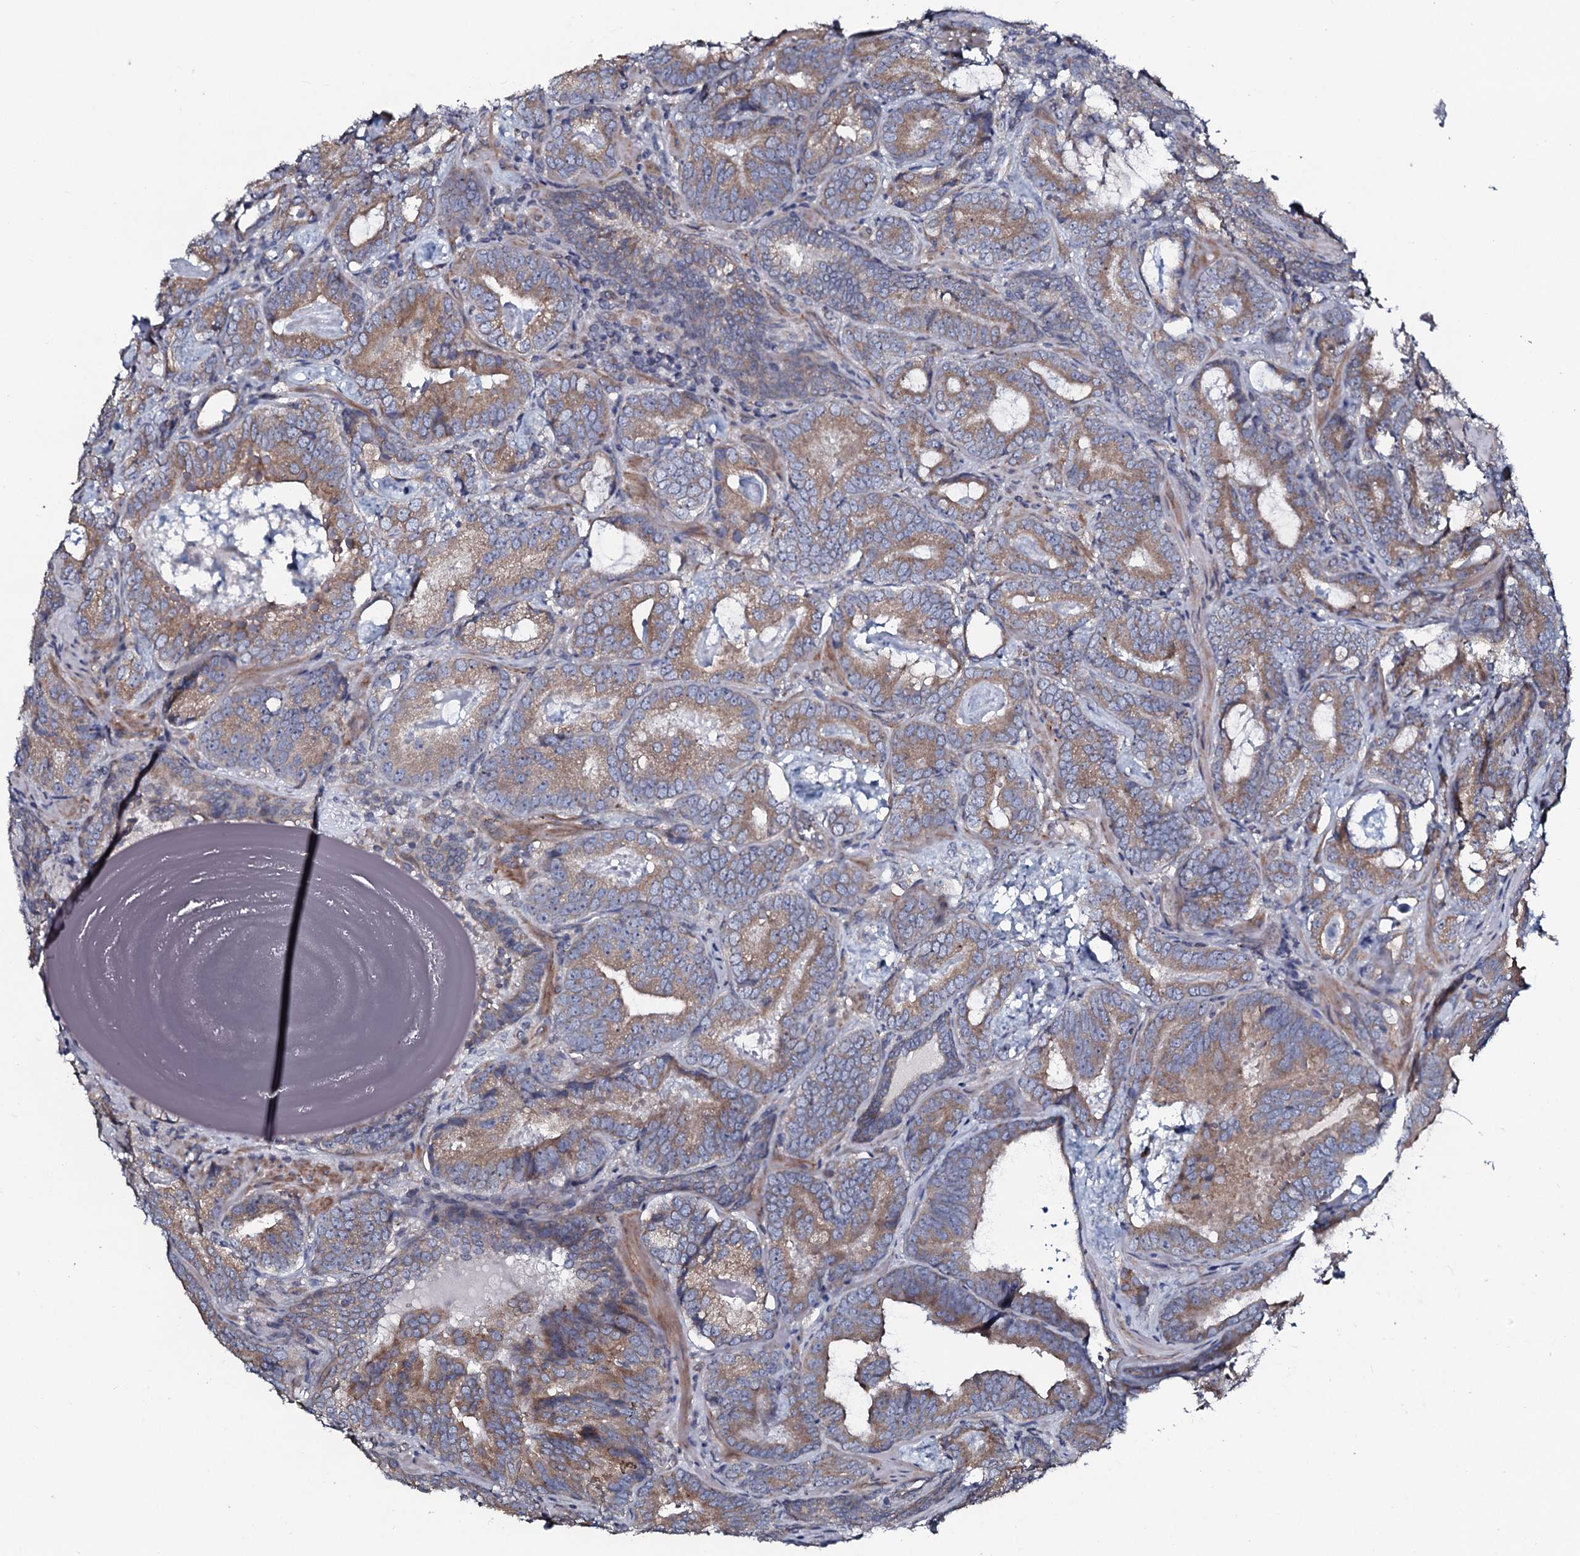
{"staining": {"intensity": "moderate", "quantity": ">75%", "location": "cytoplasmic/membranous"}, "tissue": "prostate cancer", "cell_type": "Tumor cells", "image_type": "cancer", "snomed": [{"axis": "morphology", "description": "Adenocarcinoma, Low grade"}, {"axis": "topography", "description": "Prostate"}], "caption": "Immunohistochemical staining of human adenocarcinoma (low-grade) (prostate) shows moderate cytoplasmic/membranous protein expression in about >75% of tumor cells.", "gene": "TMEM151A", "patient": {"sex": "male", "age": 60}}